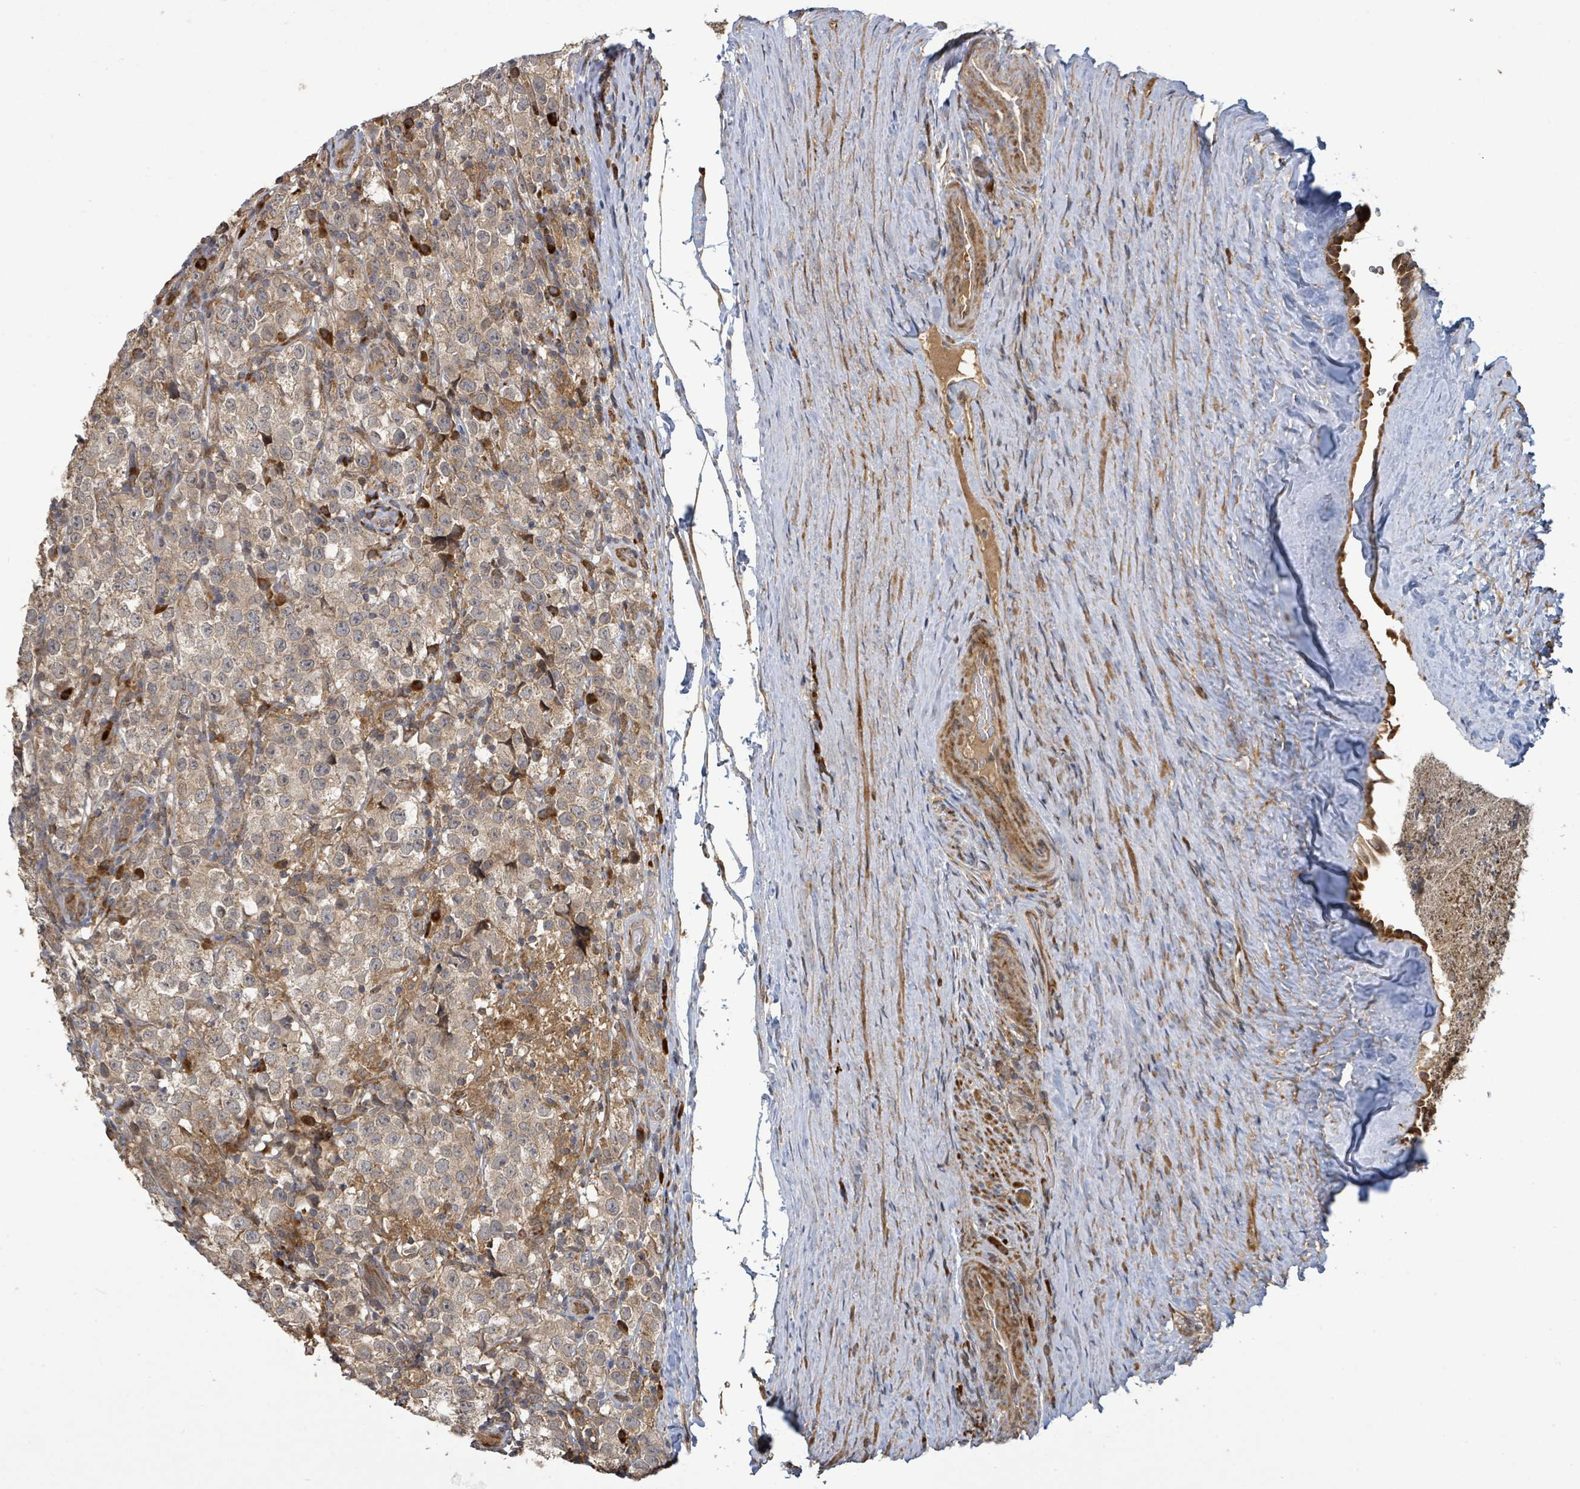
{"staining": {"intensity": "moderate", "quantity": ">75%", "location": "cytoplasmic/membranous"}, "tissue": "testis cancer", "cell_type": "Tumor cells", "image_type": "cancer", "snomed": [{"axis": "morphology", "description": "Seminoma, NOS"}, {"axis": "morphology", "description": "Carcinoma, Embryonal, NOS"}, {"axis": "topography", "description": "Testis"}], "caption": "DAB (3,3'-diaminobenzidine) immunohistochemical staining of testis cancer (embryonal carcinoma) reveals moderate cytoplasmic/membranous protein staining in approximately >75% of tumor cells. Nuclei are stained in blue.", "gene": "STARD4", "patient": {"sex": "male", "age": 41}}